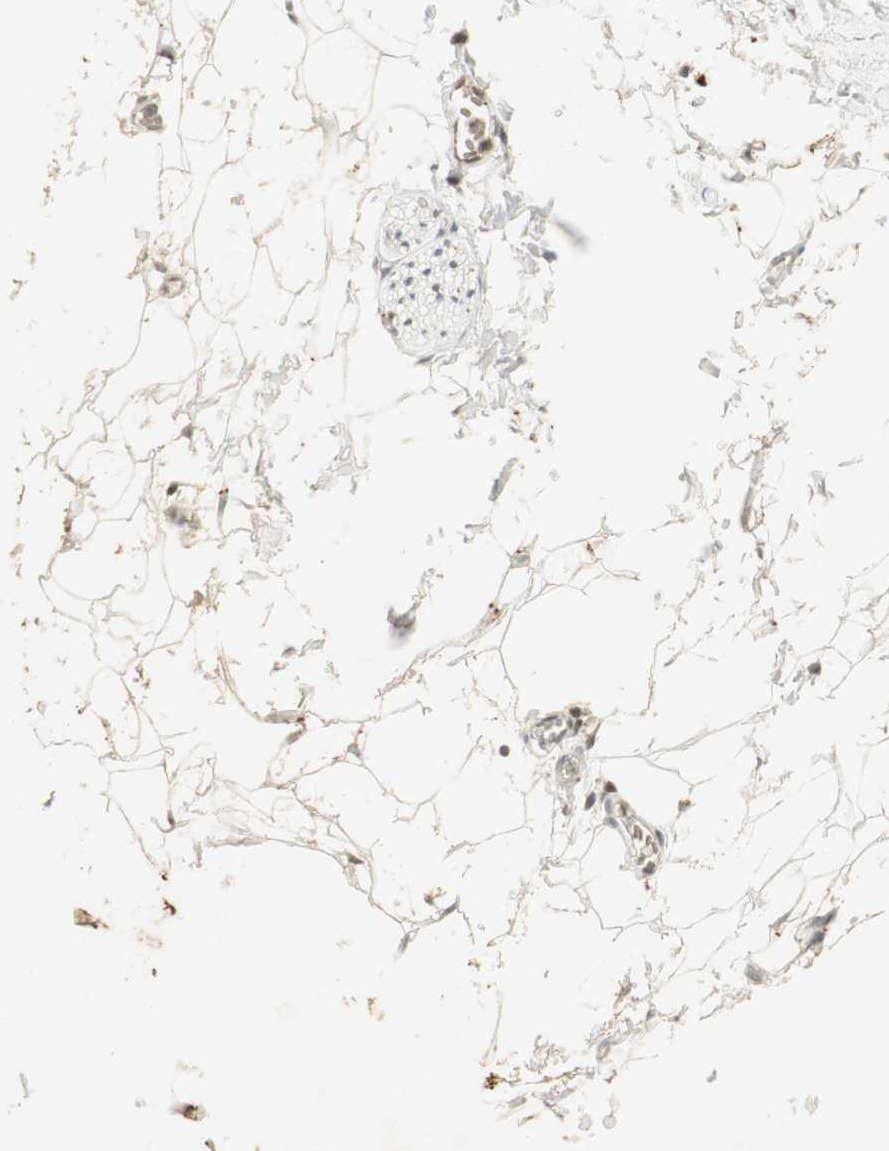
{"staining": {"intensity": "moderate", "quantity": ">75%", "location": "nuclear"}, "tissue": "adipose tissue", "cell_type": "Adipocytes", "image_type": "normal", "snomed": [{"axis": "morphology", "description": "Normal tissue, NOS"}, {"axis": "topography", "description": "Adipose tissue"}, {"axis": "topography", "description": "Peripheral nerve tissue"}], "caption": "A medium amount of moderate nuclear expression is appreciated in approximately >75% of adipocytes in benign adipose tissue. (Brightfield microscopy of DAB IHC at high magnification).", "gene": "IRF1", "patient": {"sex": "male", "age": 52}}